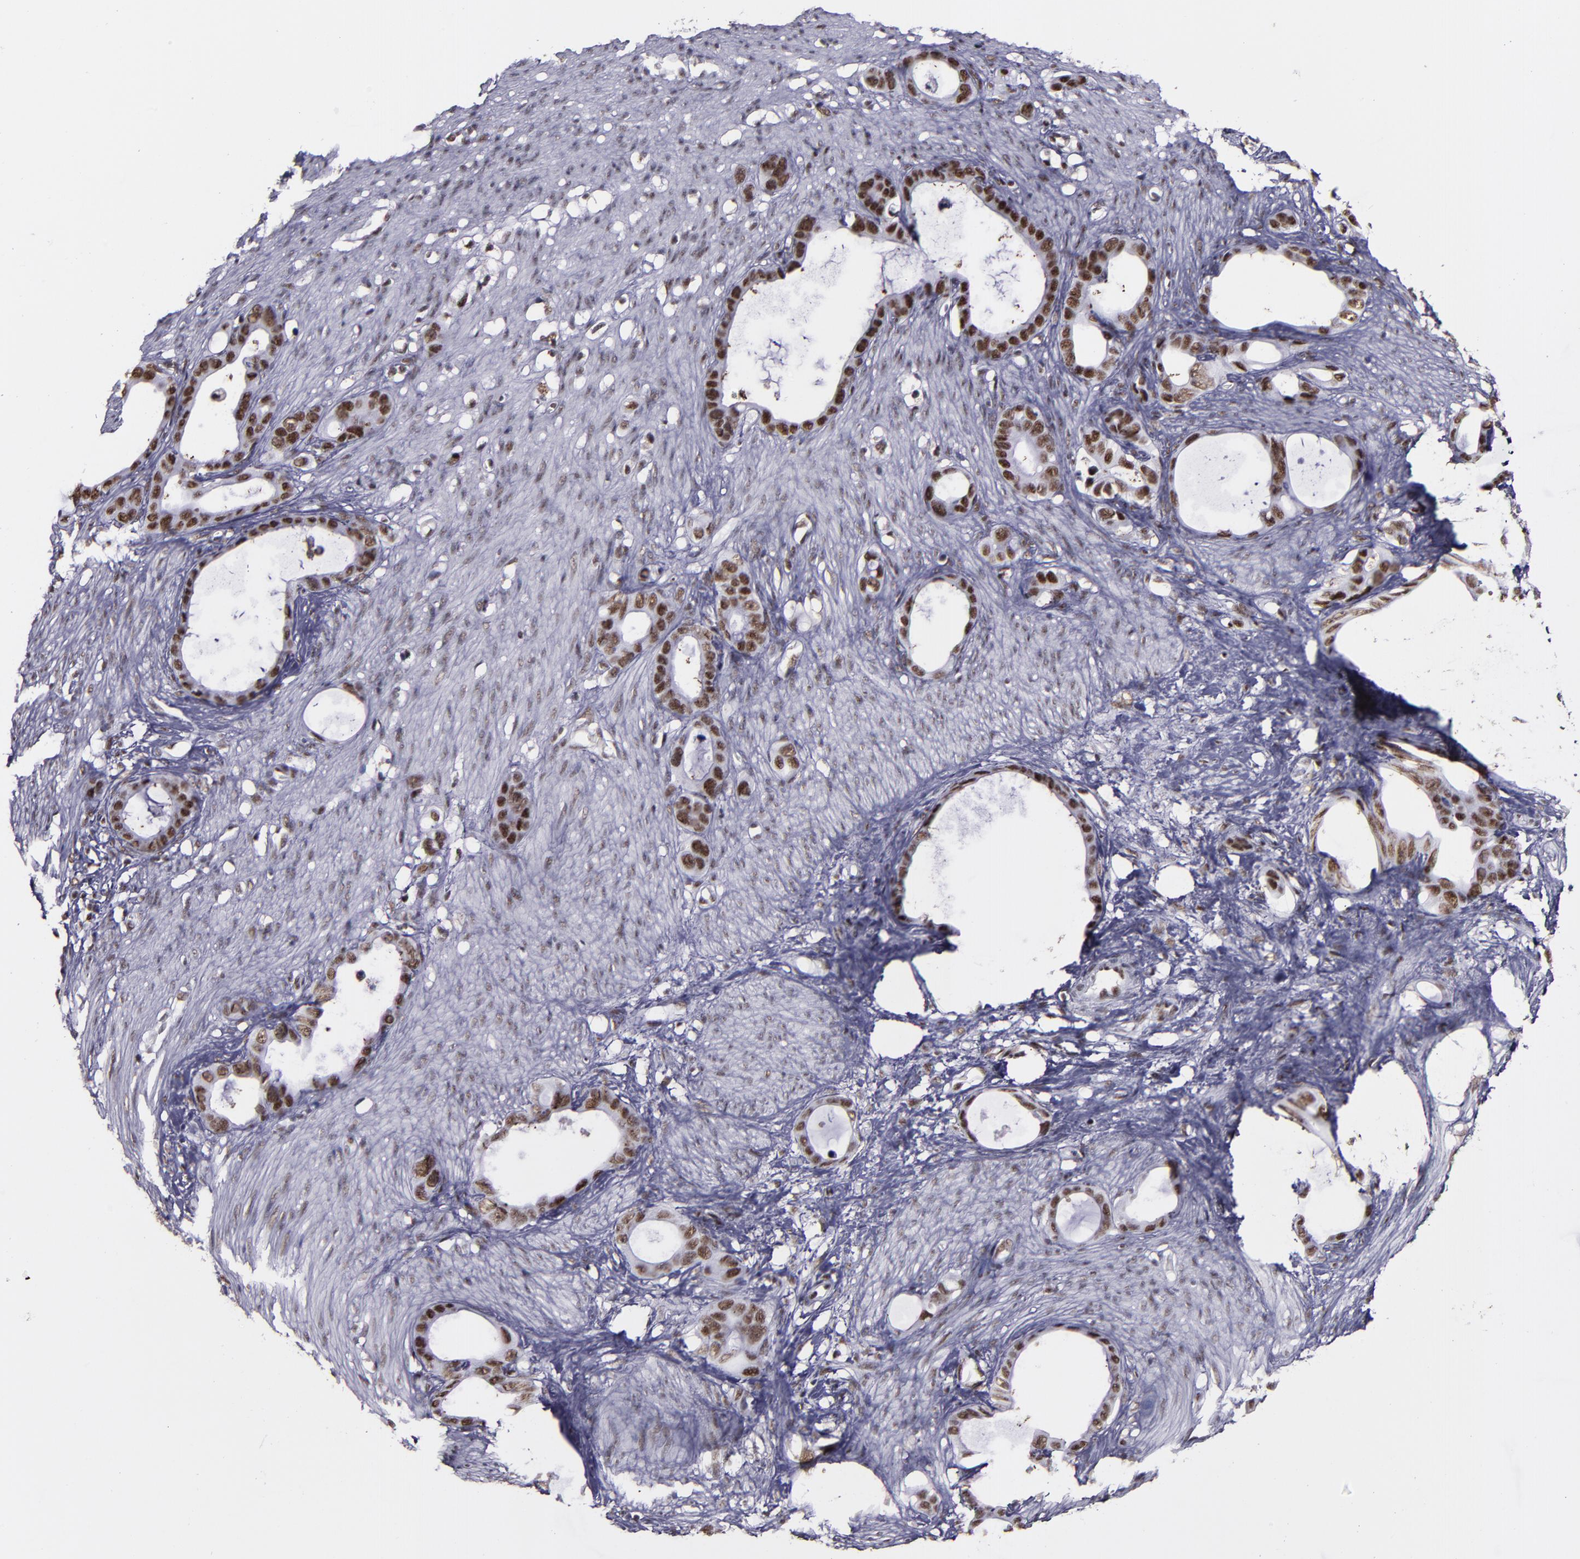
{"staining": {"intensity": "moderate", "quantity": ">75%", "location": "nuclear"}, "tissue": "stomach cancer", "cell_type": "Tumor cells", "image_type": "cancer", "snomed": [{"axis": "morphology", "description": "Adenocarcinoma, NOS"}, {"axis": "topography", "description": "Stomach"}], "caption": "Adenocarcinoma (stomach) stained with DAB (3,3'-diaminobenzidine) immunohistochemistry (IHC) displays medium levels of moderate nuclear expression in approximately >75% of tumor cells. Using DAB (3,3'-diaminobenzidine) (brown) and hematoxylin (blue) stains, captured at high magnification using brightfield microscopy.", "gene": "PPP4R3A", "patient": {"sex": "female", "age": 75}}